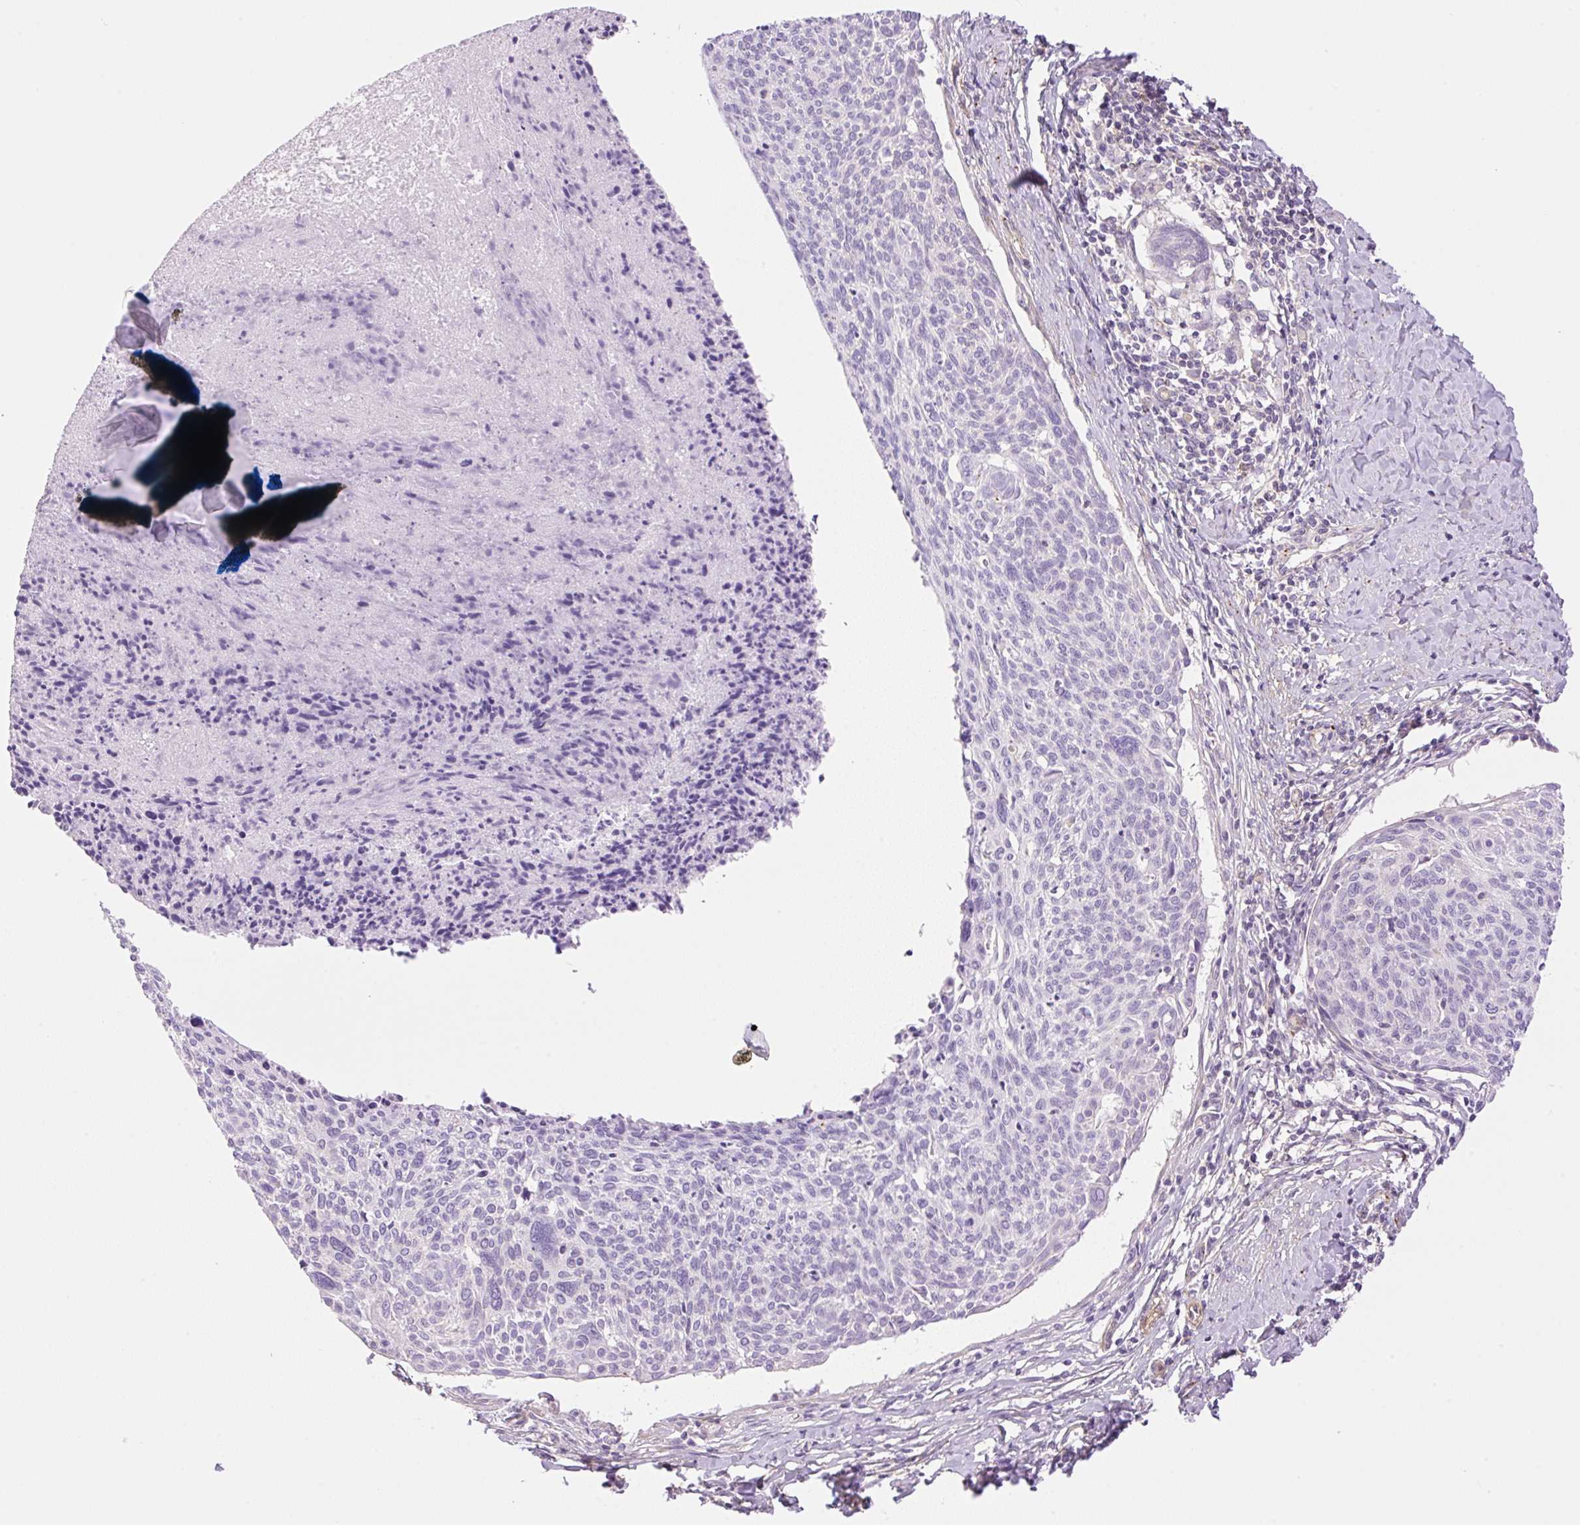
{"staining": {"intensity": "negative", "quantity": "none", "location": "none"}, "tissue": "cervical cancer", "cell_type": "Tumor cells", "image_type": "cancer", "snomed": [{"axis": "morphology", "description": "Squamous cell carcinoma, NOS"}, {"axis": "topography", "description": "Cervix"}], "caption": "DAB immunohistochemical staining of human squamous cell carcinoma (cervical) demonstrates no significant expression in tumor cells.", "gene": "EHD3", "patient": {"sex": "female", "age": 49}}